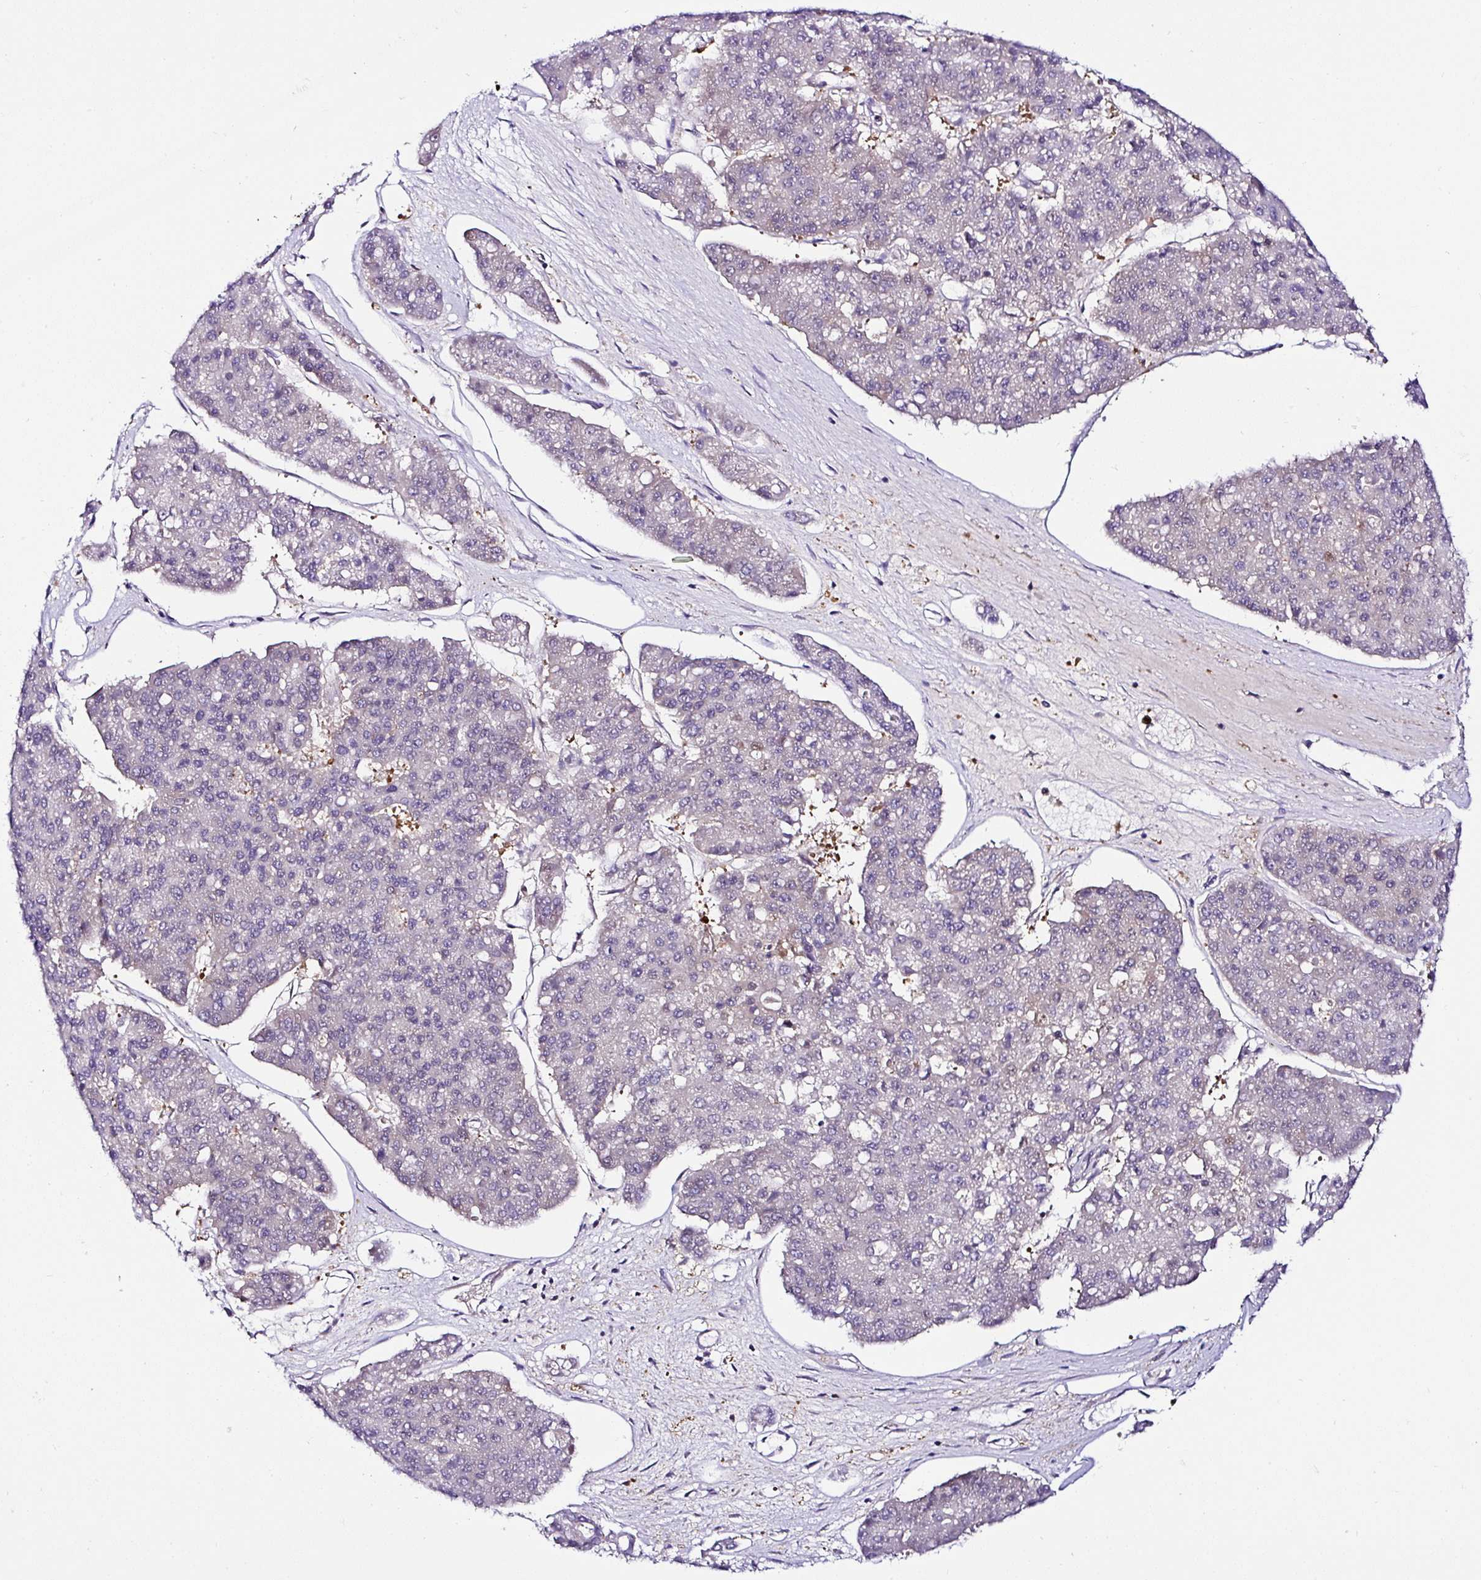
{"staining": {"intensity": "negative", "quantity": "none", "location": "none"}, "tissue": "pancreatic cancer", "cell_type": "Tumor cells", "image_type": "cancer", "snomed": [{"axis": "morphology", "description": "Adenocarcinoma, NOS"}, {"axis": "topography", "description": "Pancreas"}], "caption": "The immunohistochemistry (IHC) histopathology image has no significant positivity in tumor cells of adenocarcinoma (pancreatic) tissue.", "gene": "PIN4", "patient": {"sex": "male", "age": 50}}